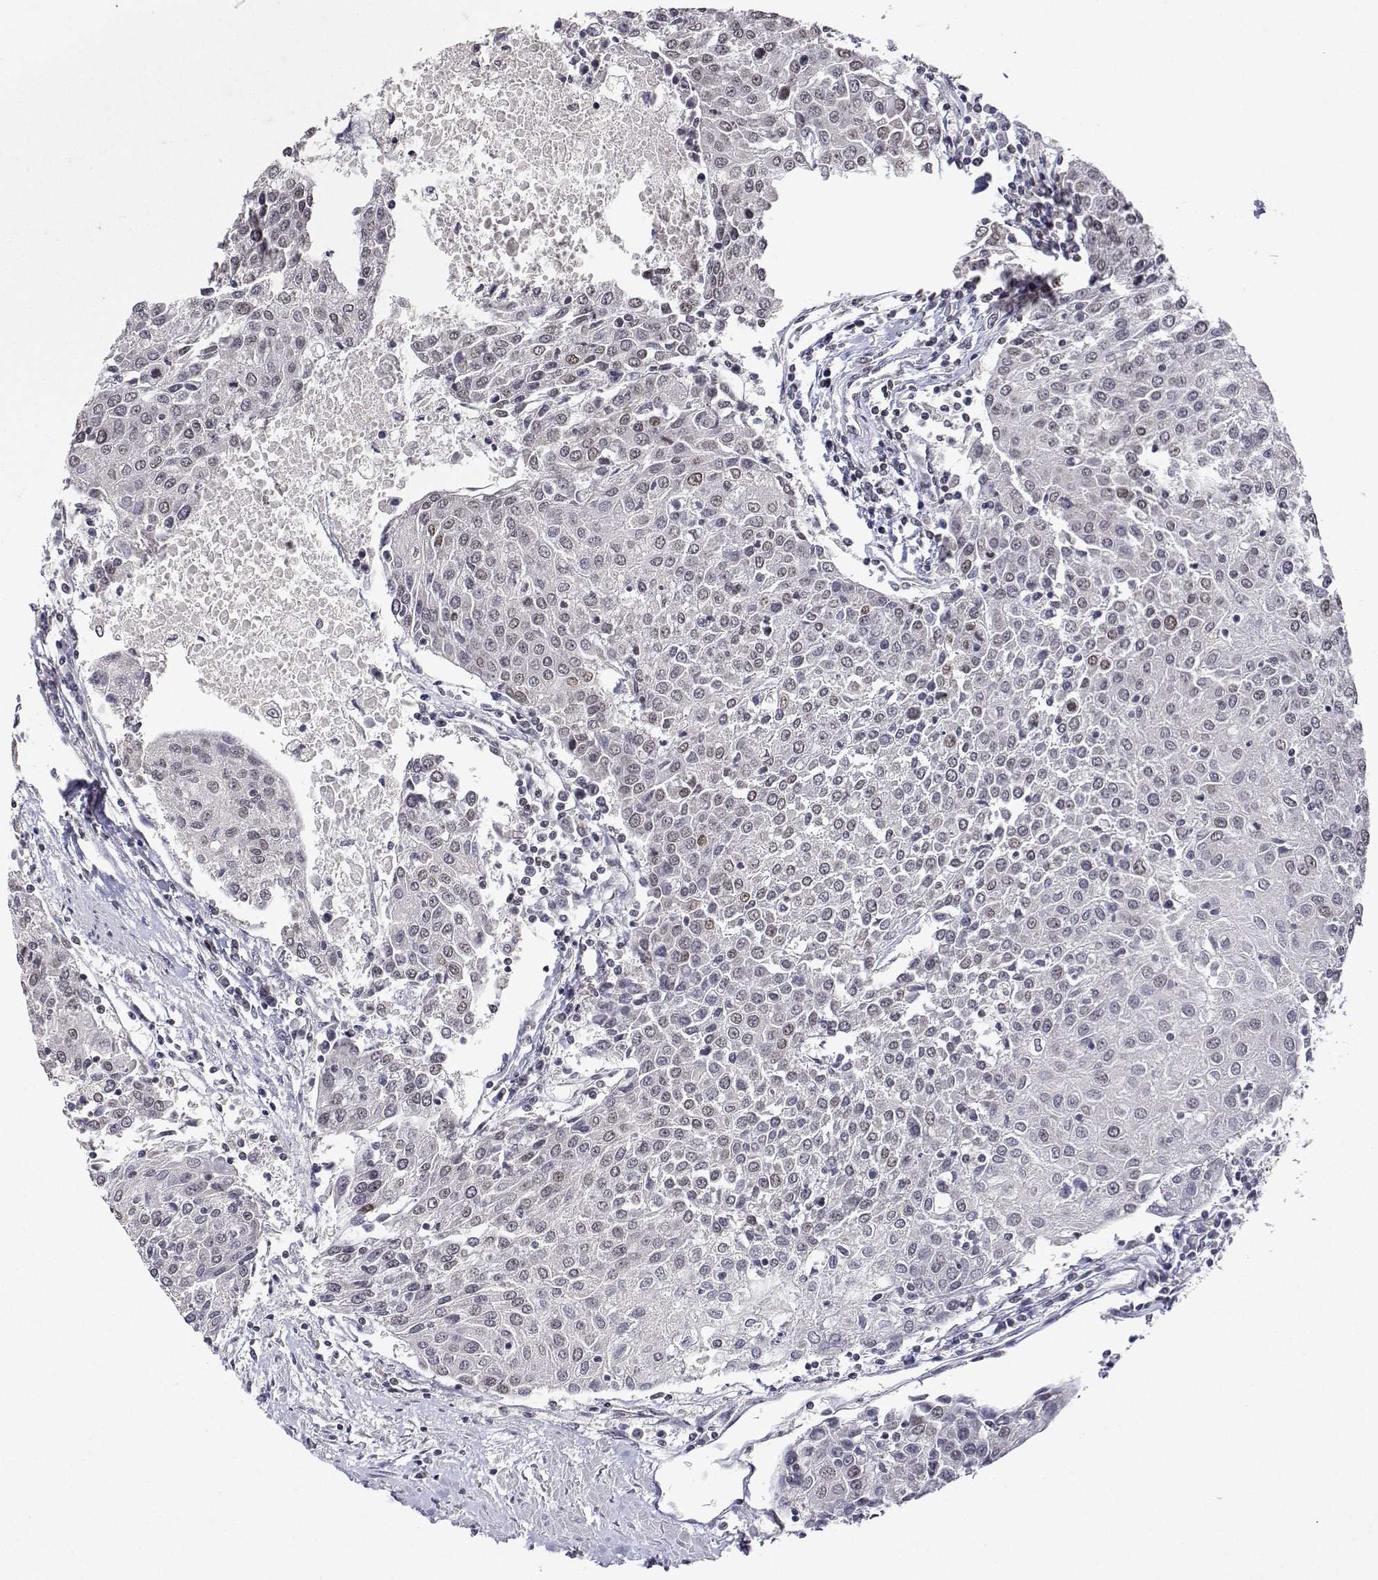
{"staining": {"intensity": "negative", "quantity": "none", "location": "none"}, "tissue": "urothelial cancer", "cell_type": "Tumor cells", "image_type": "cancer", "snomed": [{"axis": "morphology", "description": "Urothelial carcinoma, High grade"}, {"axis": "topography", "description": "Urinary bladder"}], "caption": "Urothelial carcinoma (high-grade) was stained to show a protein in brown. There is no significant positivity in tumor cells. The staining was performed using DAB (3,3'-diaminobenzidine) to visualize the protein expression in brown, while the nuclei were stained in blue with hematoxylin (Magnification: 20x).", "gene": "XPC", "patient": {"sex": "female", "age": 85}}